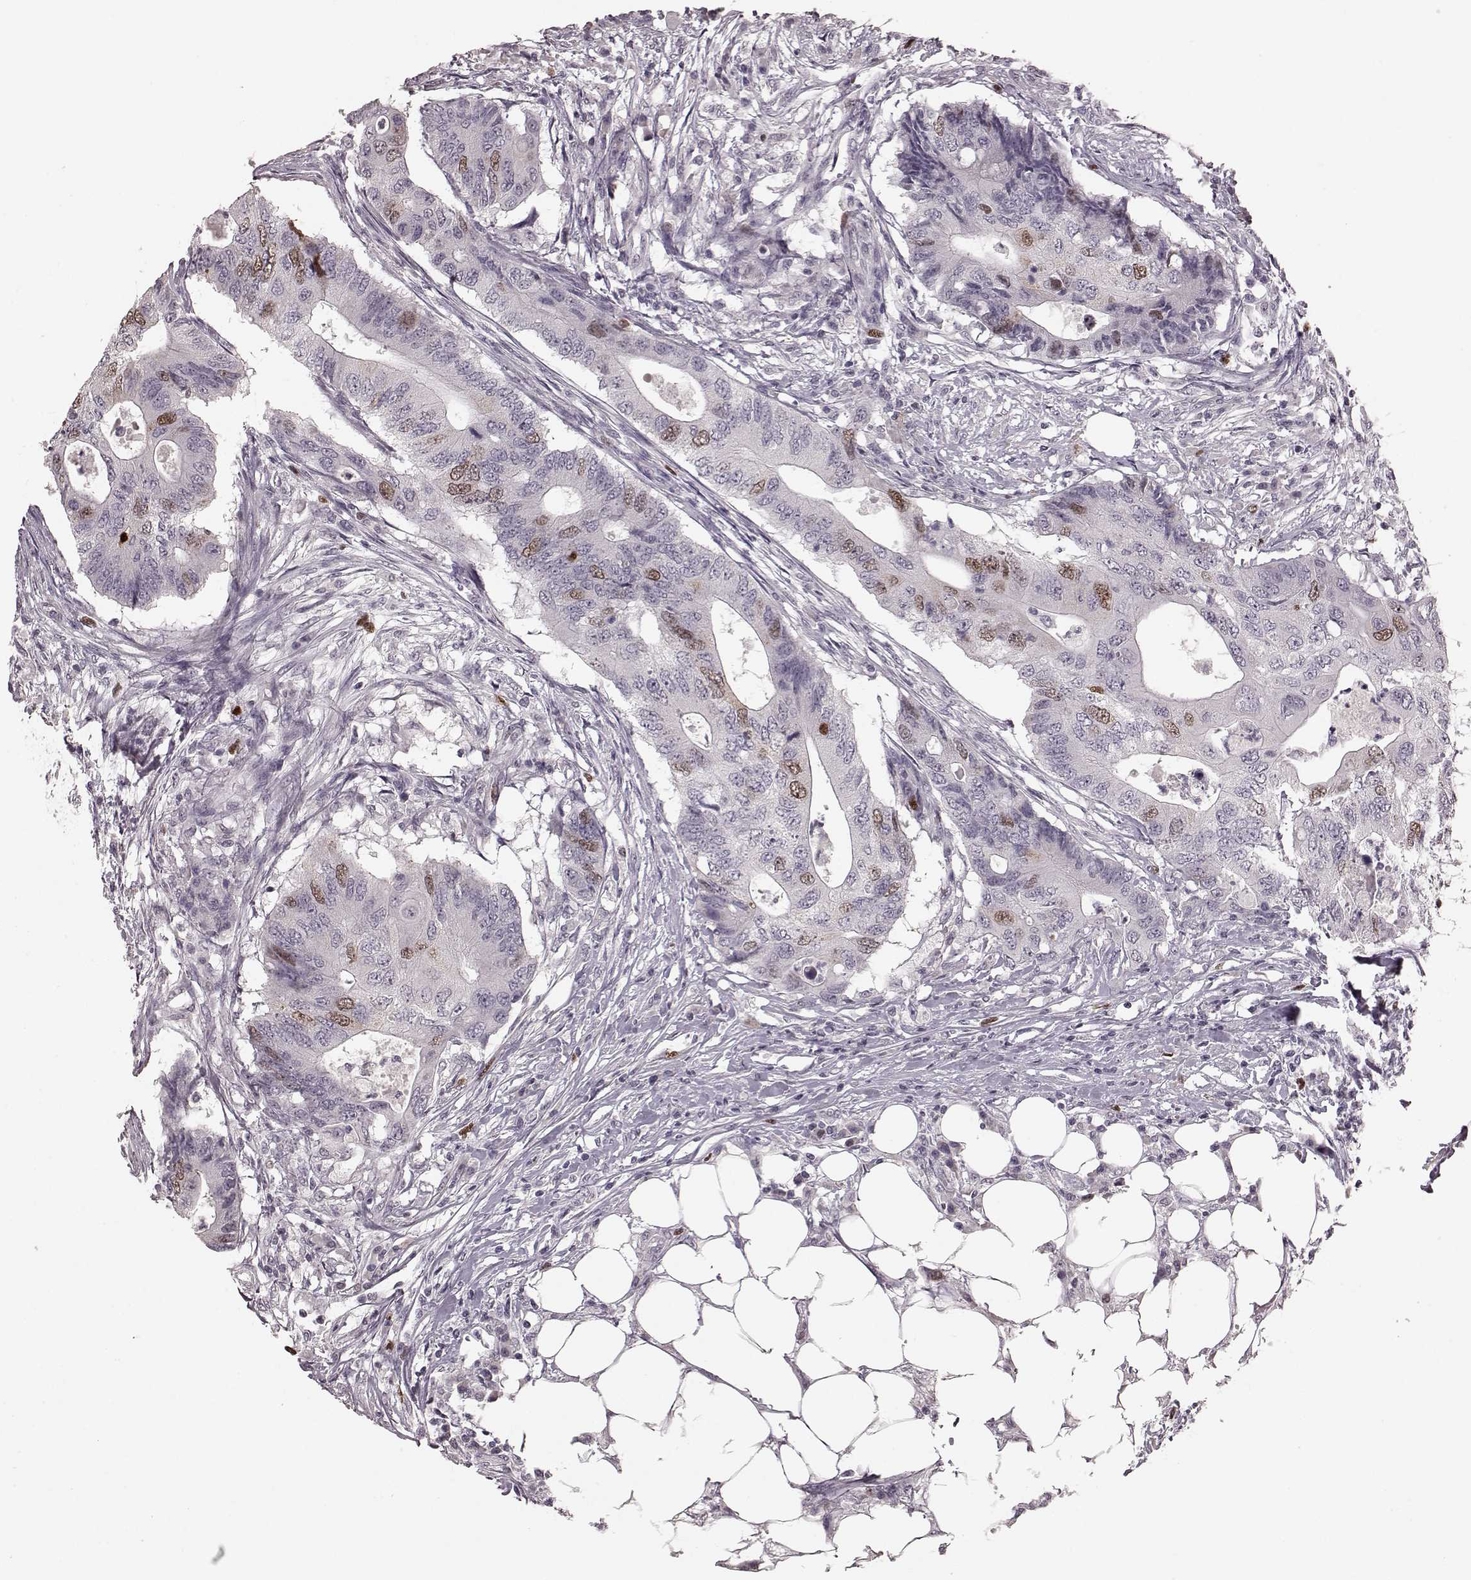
{"staining": {"intensity": "moderate", "quantity": "<25%", "location": "nuclear"}, "tissue": "colorectal cancer", "cell_type": "Tumor cells", "image_type": "cancer", "snomed": [{"axis": "morphology", "description": "Adenocarcinoma, NOS"}, {"axis": "topography", "description": "Colon"}], "caption": "A micrograph of colorectal adenocarcinoma stained for a protein reveals moderate nuclear brown staining in tumor cells.", "gene": "CCNA2", "patient": {"sex": "male", "age": 71}}